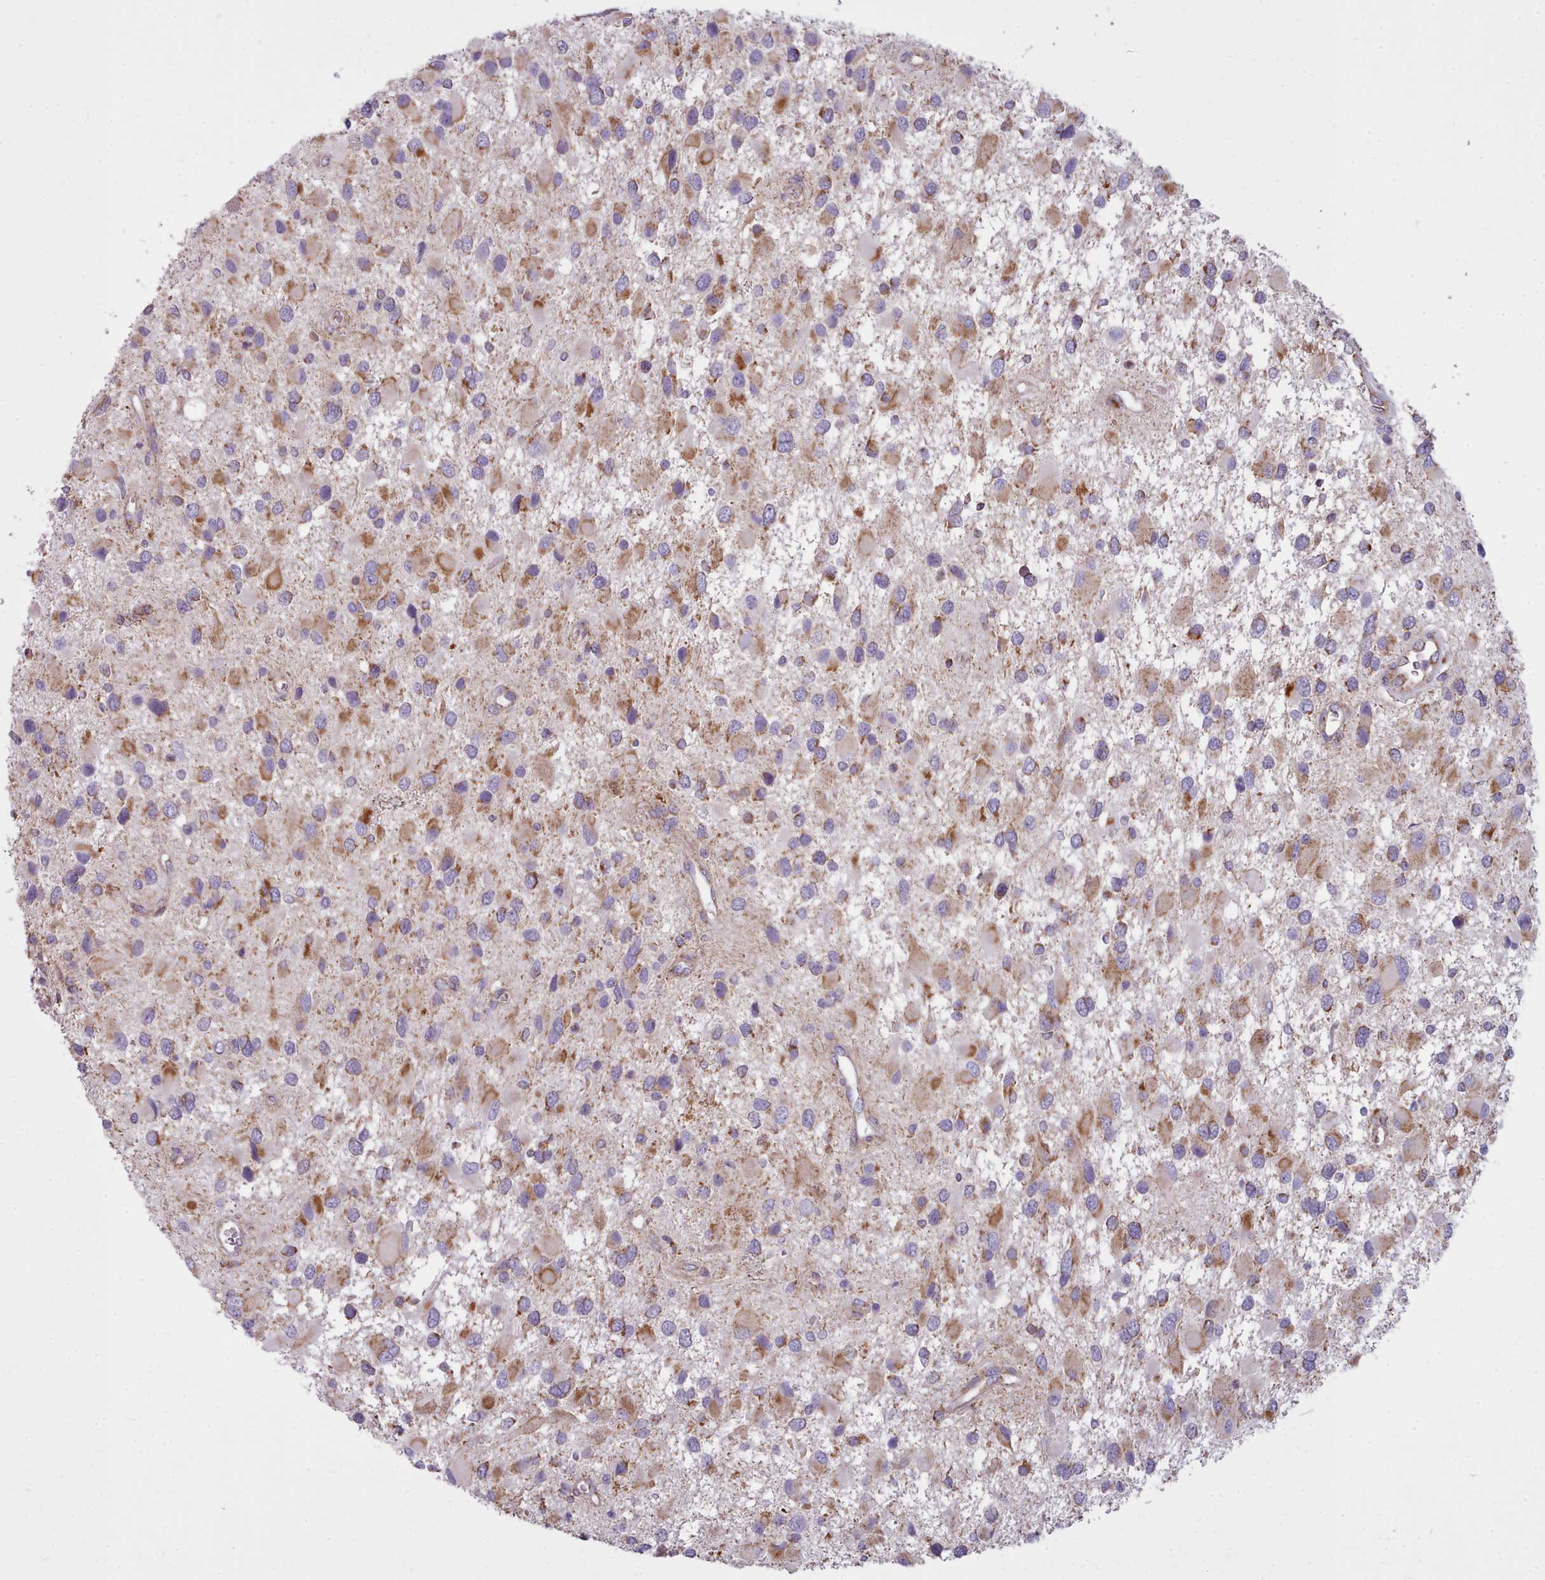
{"staining": {"intensity": "moderate", "quantity": "25%-75%", "location": "cytoplasmic/membranous"}, "tissue": "glioma", "cell_type": "Tumor cells", "image_type": "cancer", "snomed": [{"axis": "morphology", "description": "Glioma, malignant, High grade"}, {"axis": "topography", "description": "Brain"}], "caption": "High-grade glioma (malignant) stained for a protein (brown) displays moderate cytoplasmic/membranous positive staining in approximately 25%-75% of tumor cells.", "gene": "SRP54", "patient": {"sex": "male", "age": 53}}